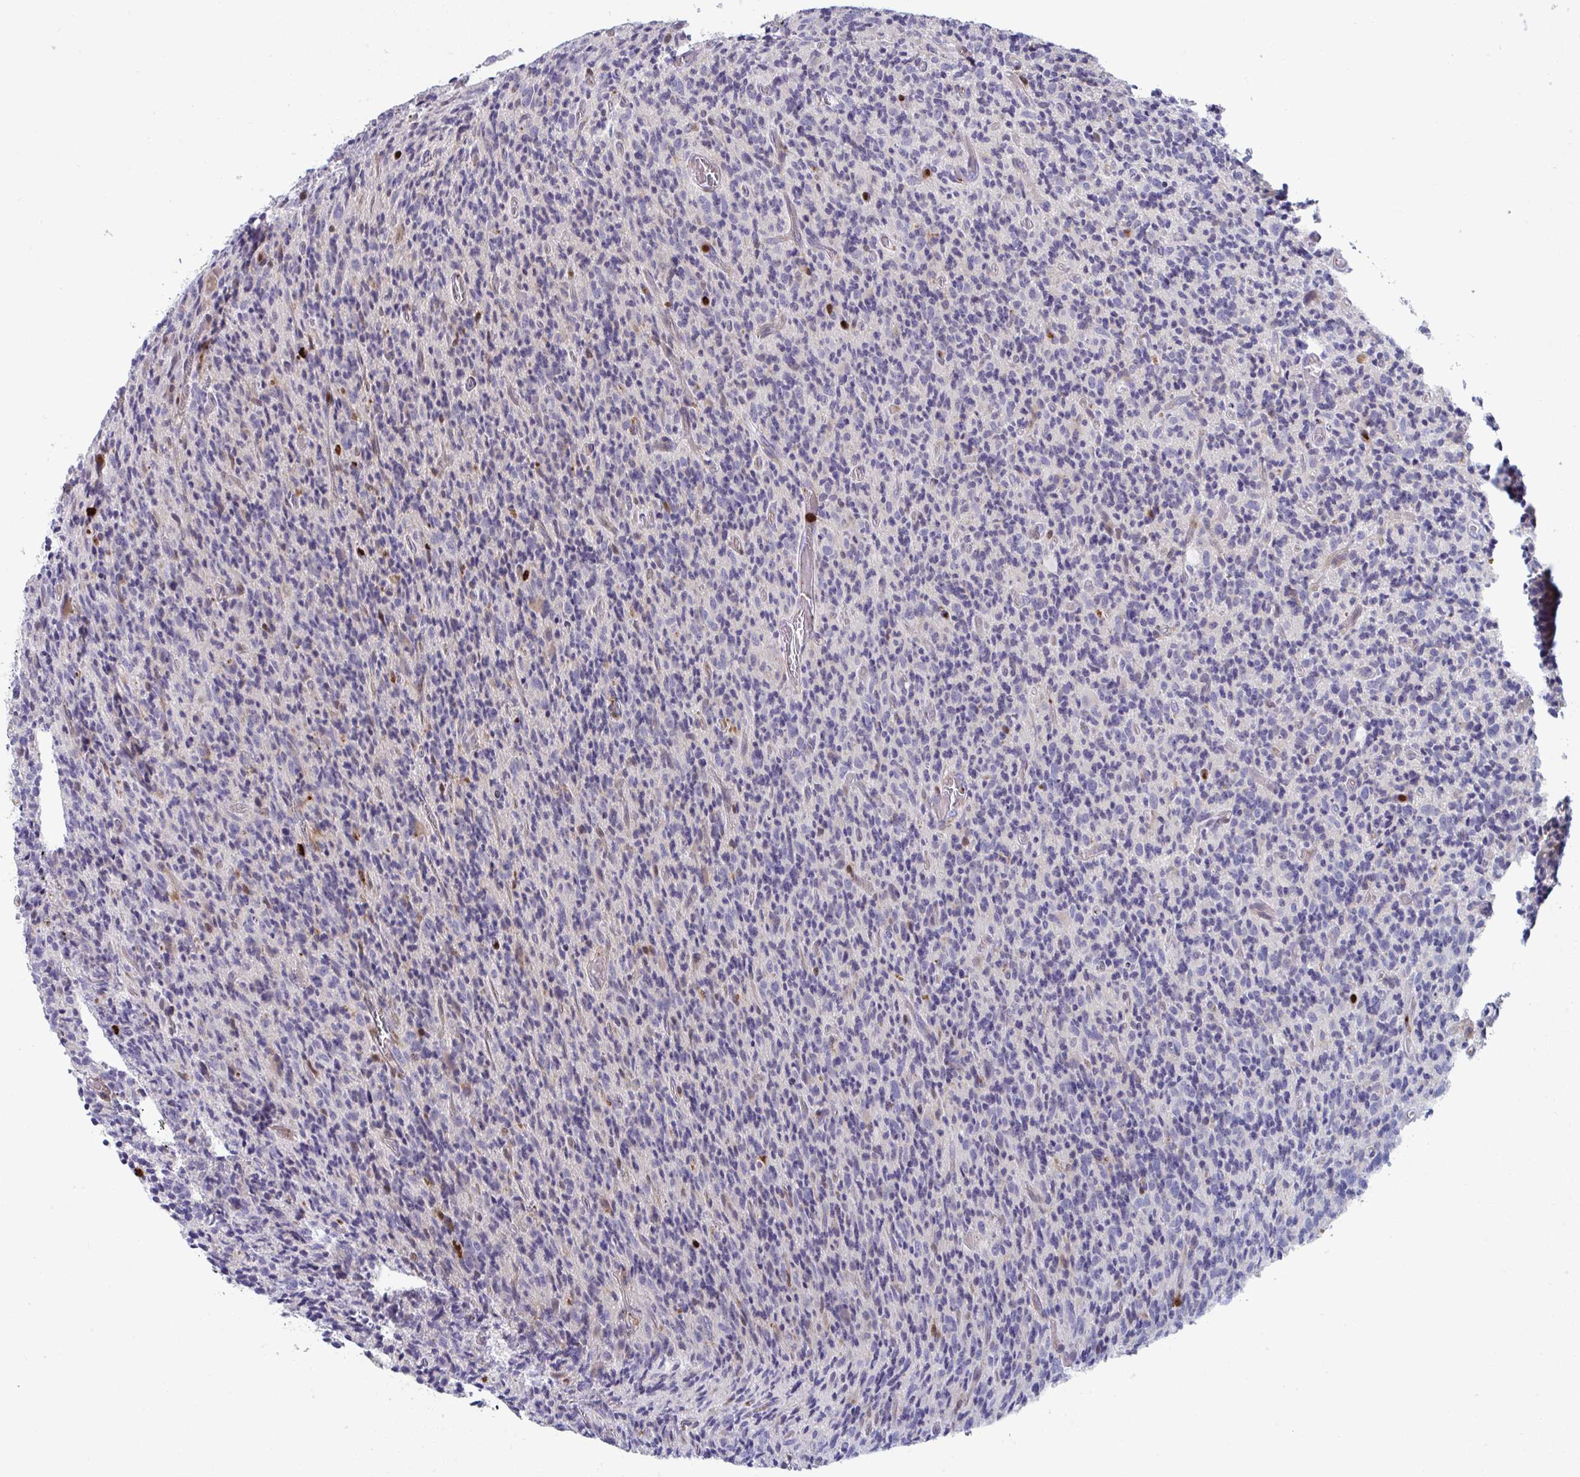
{"staining": {"intensity": "negative", "quantity": "none", "location": "none"}, "tissue": "glioma", "cell_type": "Tumor cells", "image_type": "cancer", "snomed": [{"axis": "morphology", "description": "Glioma, malignant, High grade"}, {"axis": "topography", "description": "Brain"}], "caption": "Immunohistochemical staining of malignant glioma (high-grade) shows no significant expression in tumor cells.", "gene": "AOC2", "patient": {"sex": "male", "age": 76}}